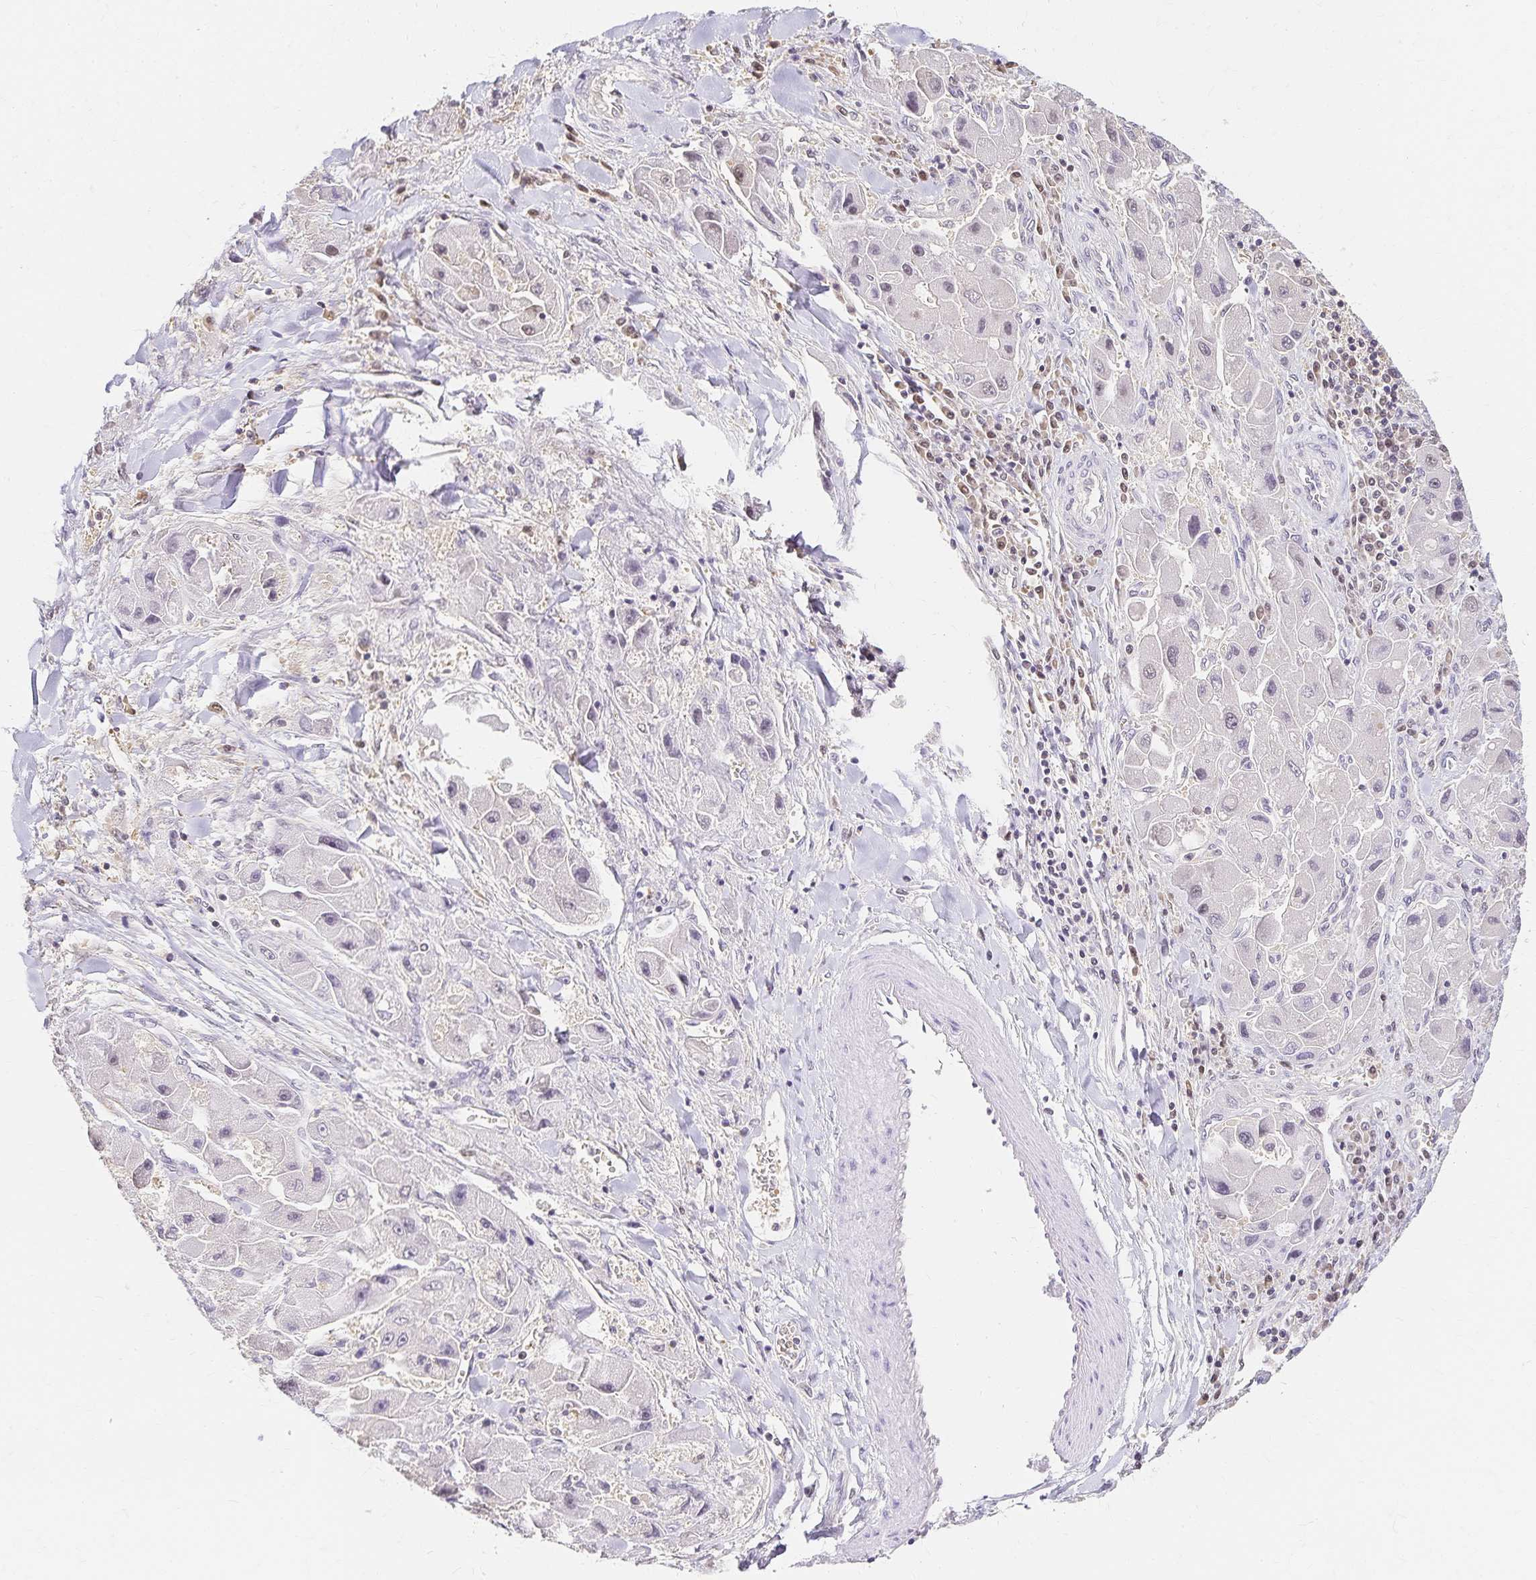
{"staining": {"intensity": "negative", "quantity": "none", "location": "none"}, "tissue": "liver cancer", "cell_type": "Tumor cells", "image_type": "cancer", "snomed": [{"axis": "morphology", "description": "Carcinoma, Hepatocellular, NOS"}, {"axis": "topography", "description": "Liver"}], "caption": "Immunohistochemical staining of human hepatocellular carcinoma (liver) demonstrates no significant positivity in tumor cells.", "gene": "AZGP1", "patient": {"sex": "male", "age": 24}}